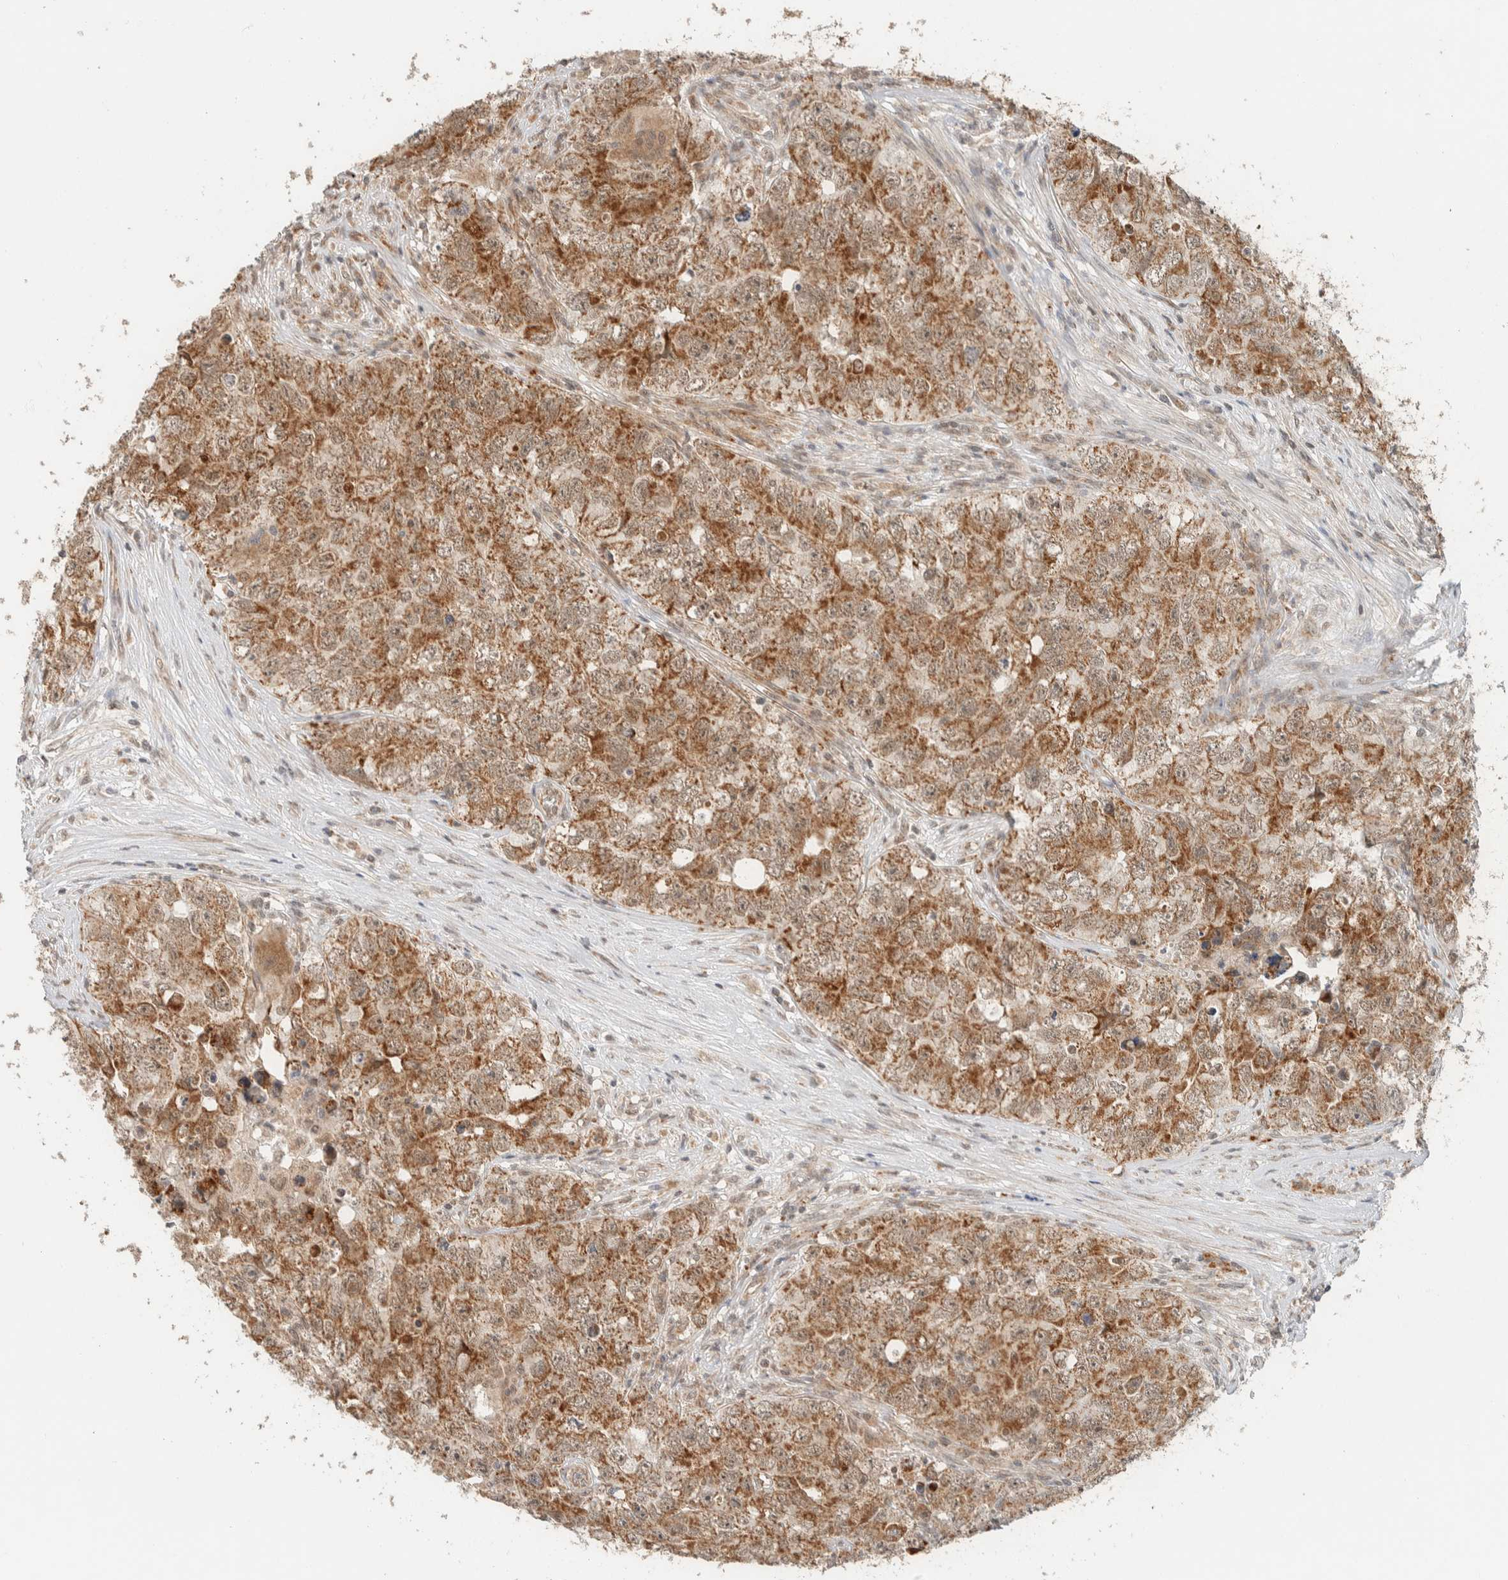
{"staining": {"intensity": "moderate", "quantity": ">75%", "location": "cytoplasmic/membranous"}, "tissue": "testis cancer", "cell_type": "Tumor cells", "image_type": "cancer", "snomed": [{"axis": "morphology", "description": "Seminoma, NOS"}, {"axis": "morphology", "description": "Carcinoma, Embryonal, NOS"}, {"axis": "topography", "description": "Testis"}], "caption": "Immunohistochemical staining of human testis seminoma shows medium levels of moderate cytoplasmic/membranous expression in approximately >75% of tumor cells.", "gene": "MRPL41", "patient": {"sex": "male", "age": 43}}